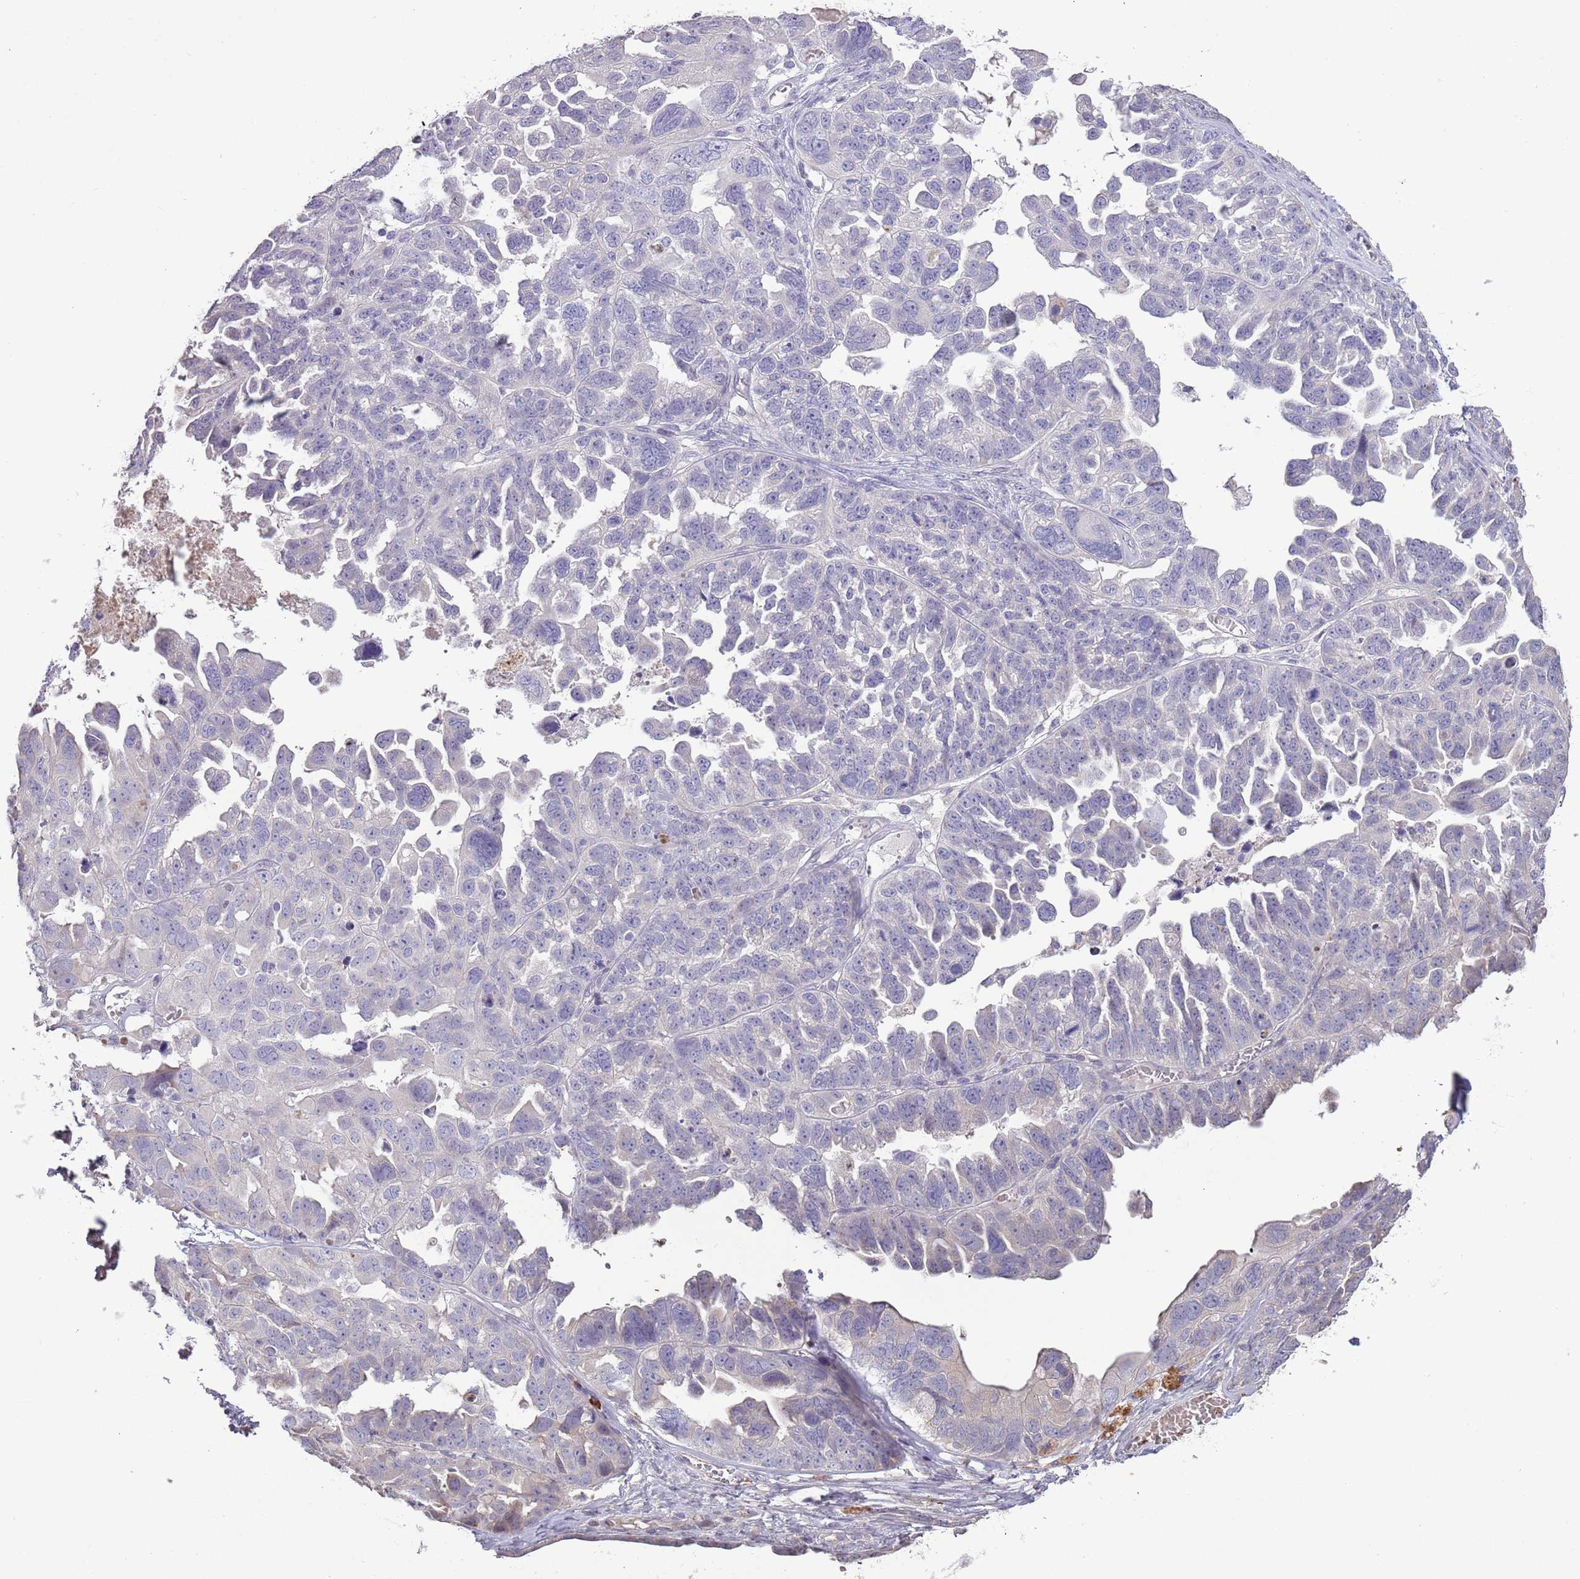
{"staining": {"intensity": "negative", "quantity": "none", "location": "none"}, "tissue": "ovarian cancer", "cell_type": "Tumor cells", "image_type": "cancer", "snomed": [{"axis": "morphology", "description": "Cystadenocarcinoma, serous, NOS"}, {"axis": "topography", "description": "Ovary"}], "caption": "Serous cystadenocarcinoma (ovarian) was stained to show a protein in brown. There is no significant staining in tumor cells. The staining was performed using DAB (3,3'-diaminobenzidine) to visualize the protein expression in brown, while the nuclei were stained in blue with hematoxylin (Magnification: 20x).", "gene": "P2RY13", "patient": {"sex": "female", "age": 79}}